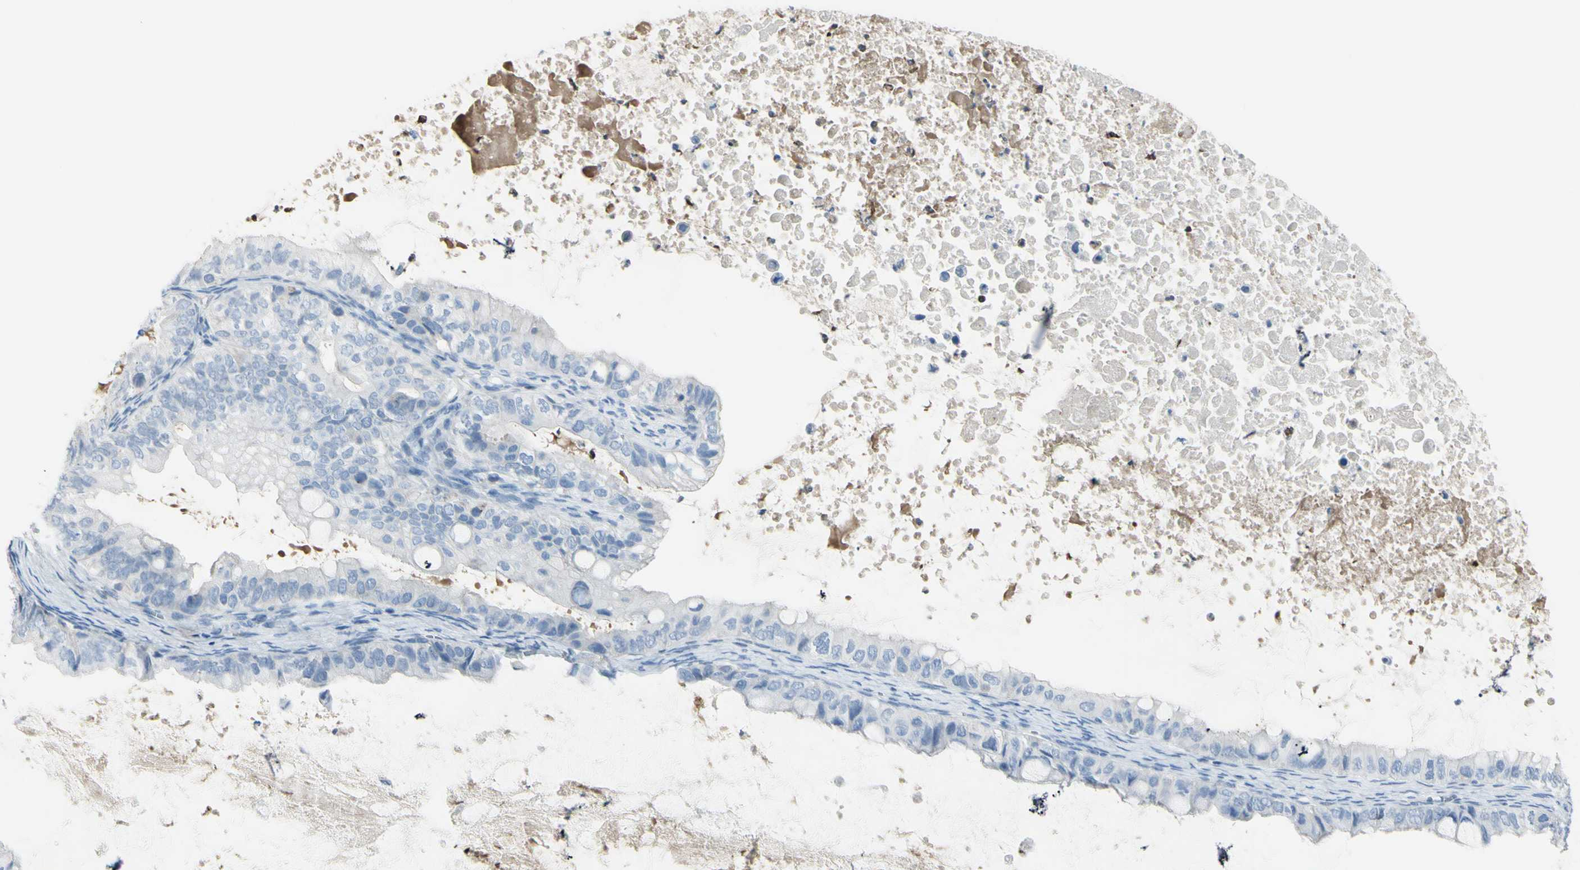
{"staining": {"intensity": "negative", "quantity": "none", "location": "none"}, "tissue": "ovarian cancer", "cell_type": "Tumor cells", "image_type": "cancer", "snomed": [{"axis": "morphology", "description": "Cystadenocarcinoma, mucinous, NOS"}, {"axis": "topography", "description": "Ovary"}], "caption": "Immunohistochemistry of human ovarian mucinous cystadenocarcinoma reveals no expression in tumor cells.", "gene": "ZNF557", "patient": {"sex": "female", "age": 80}}